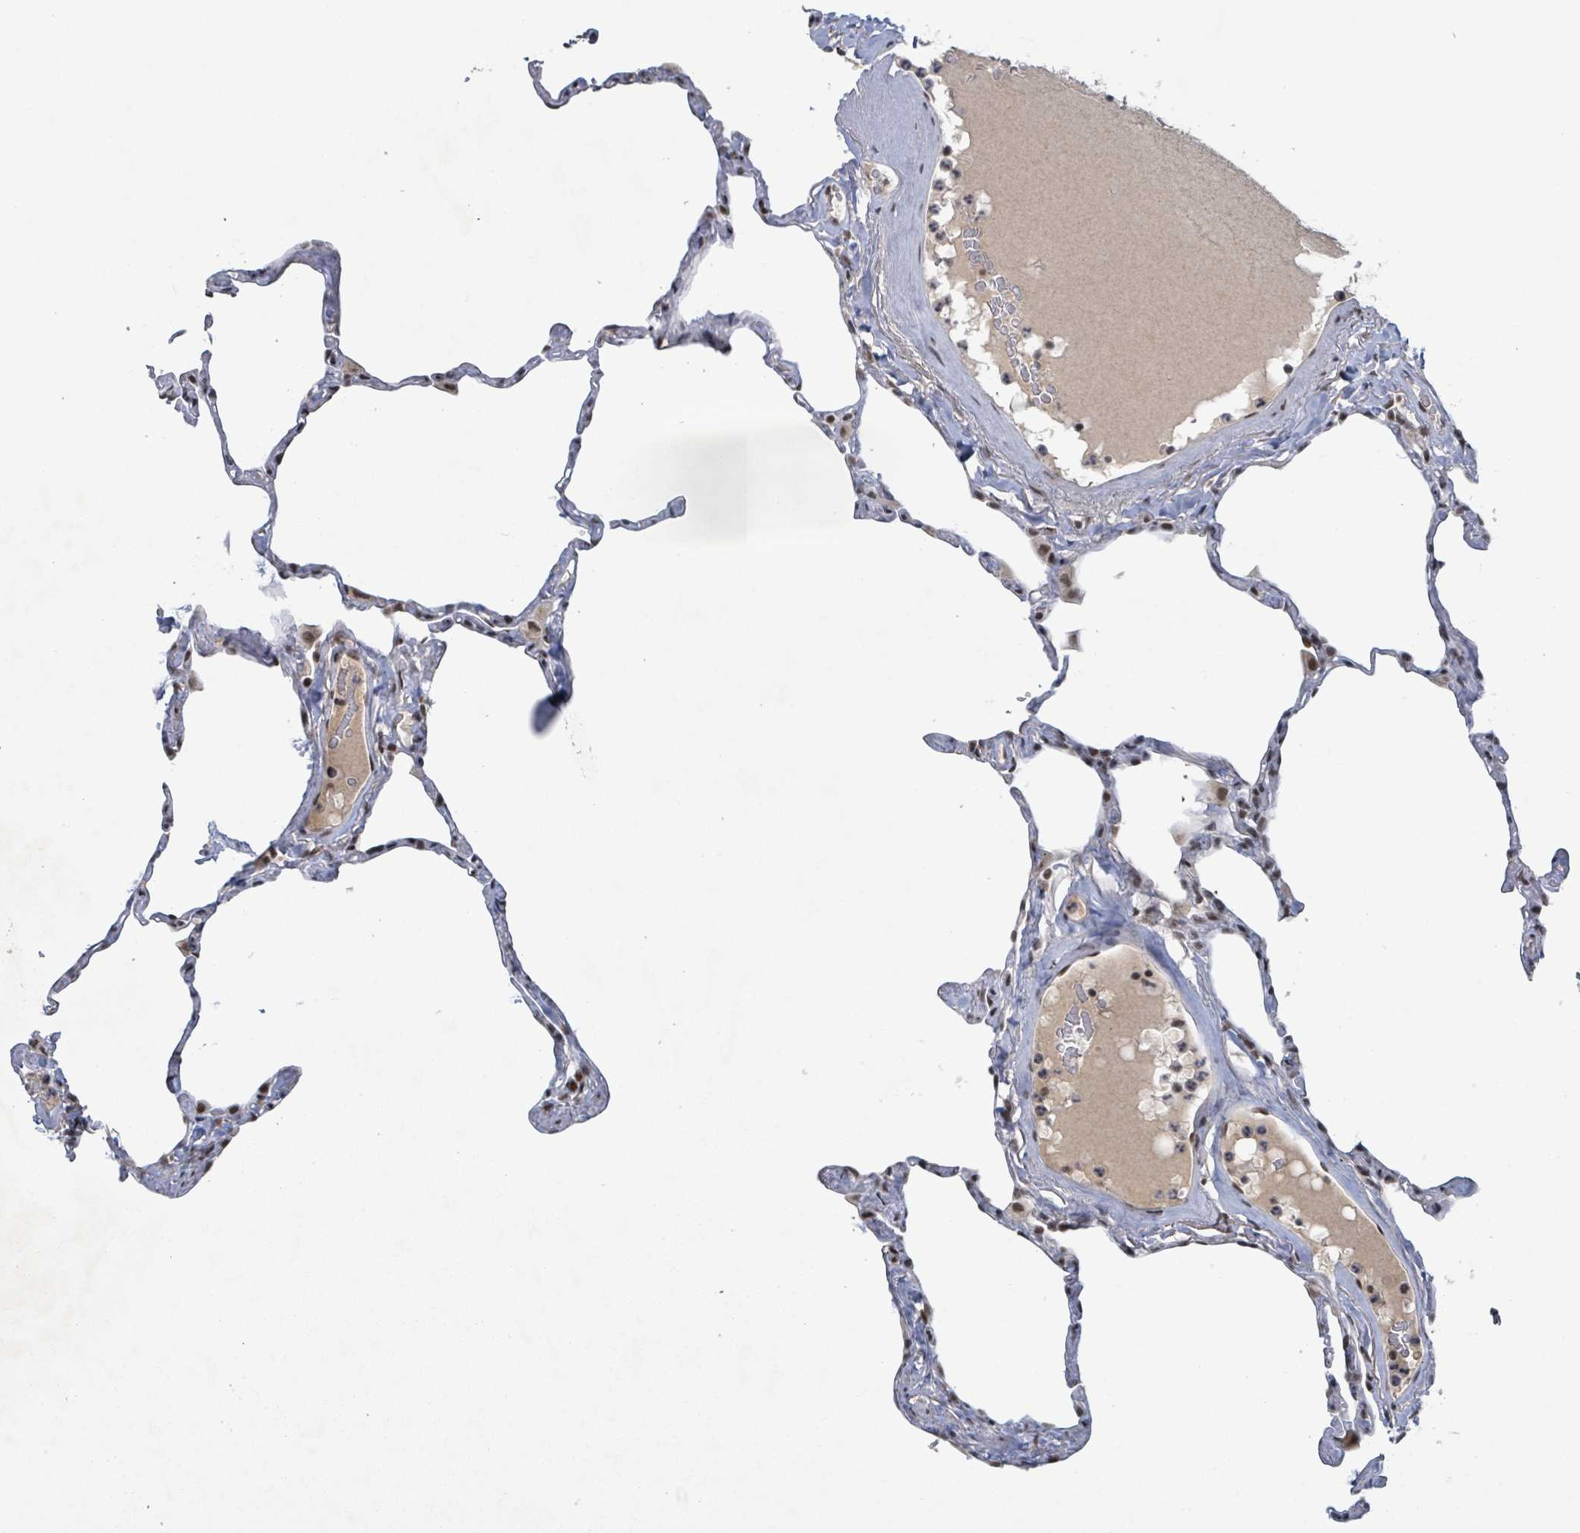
{"staining": {"intensity": "negative", "quantity": "none", "location": "none"}, "tissue": "lung", "cell_type": "Alveolar cells", "image_type": "normal", "snomed": [{"axis": "morphology", "description": "Normal tissue, NOS"}, {"axis": "topography", "description": "Lung"}], "caption": "Immunohistochemistry (IHC) of benign human lung displays no staining in alveolar cells.", "gene": "BANP", "patient": {"sex": "male", "age": 65}}